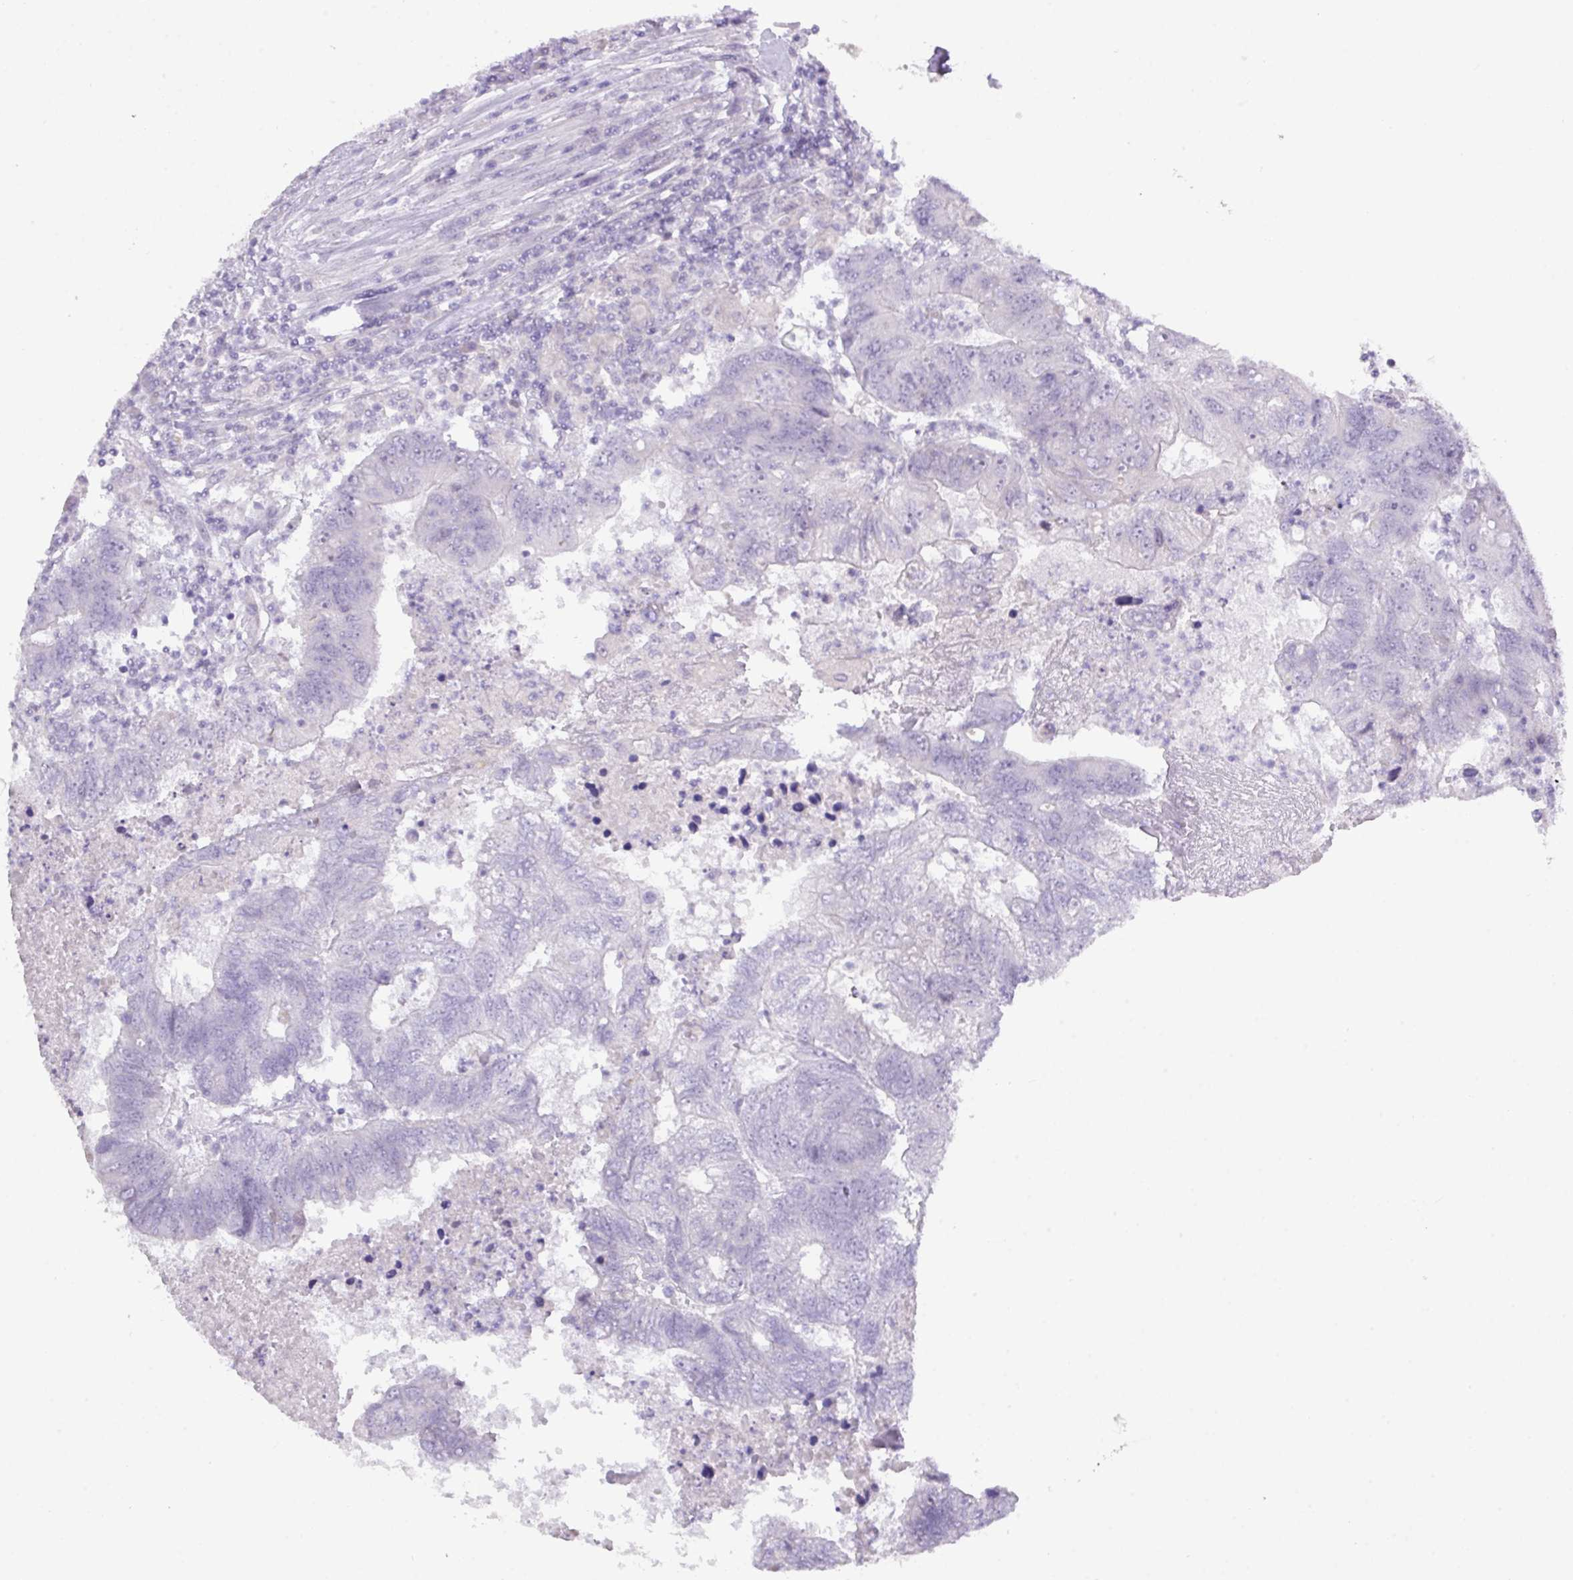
{"staining": {"intensity": "negative", "quantity": "none", "location": "none"}, "tissue": "colorectal cancer", "cell_type": "Tumor cells", "image_type": "cancer", "snomed": [{"axis": "morphology", "description": "Adenocarcinoma, NOS"}, {"axis": "topography", "description": "Colon"}], "caption": "An image of colorectal cancer stained for a protein exhibits no brown staining in tumor cells. (DAB (3,3'-diaminobenzidine) immunohistochemistry, high magnification).", "gene": "ANKRD13B", "patient": {"sex": "female", "age": 48}}